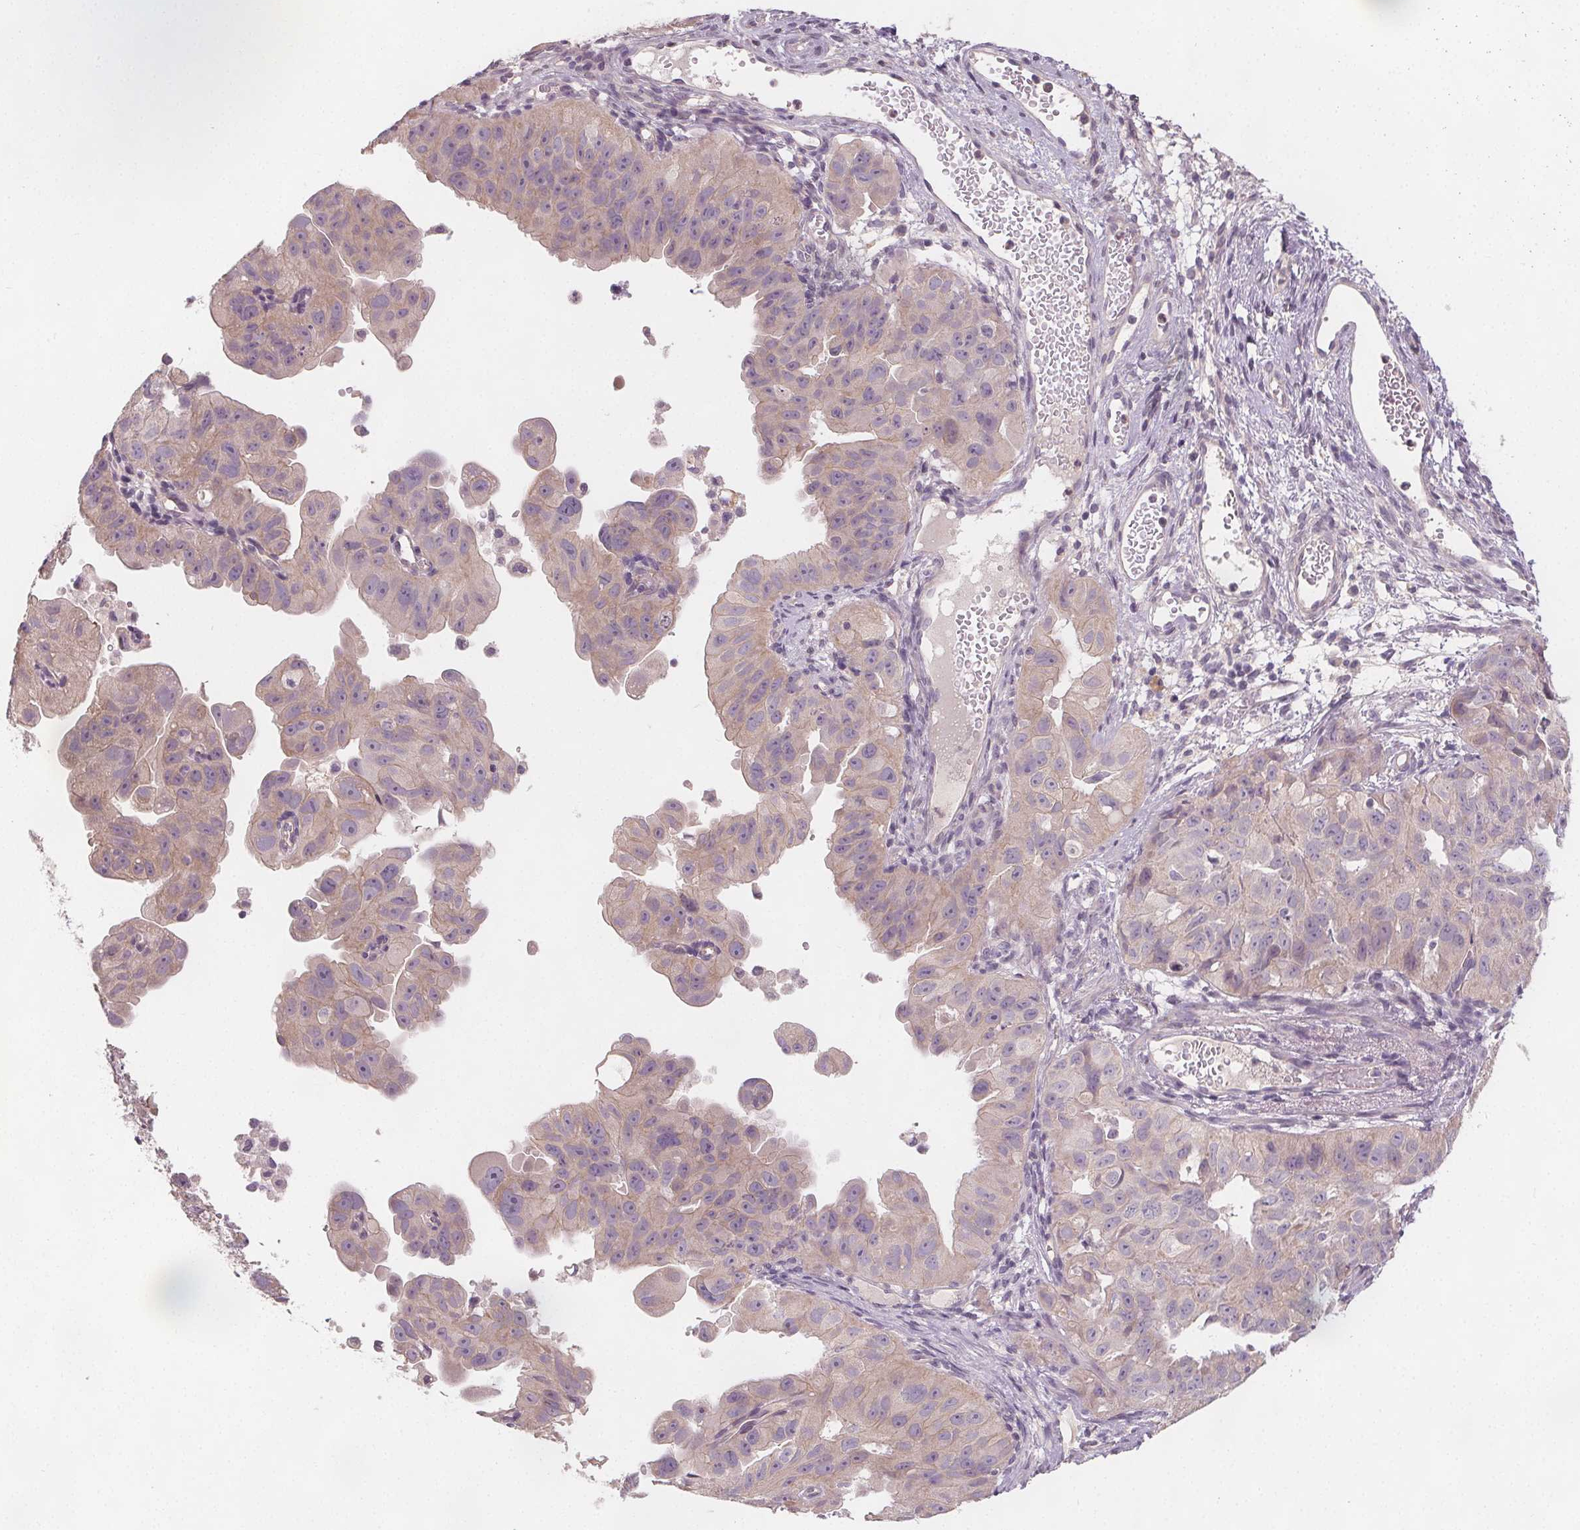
{"staining": {"intensity": "weak", "quantity": "<25%", "location": "cytoplasmic/membranous"}, "tissue": "ovarian cancer", "cell_type": "Tumor cells", "image_type": "cancer", "snomed": [{"axis": "morphology", "description": "Carcinoma, endometroid"}, {"axis": "topography", "description": "Ovary"}], "caption": "A photomicrograph of ovarian endometroid carcinoma stained for a protein reveals no brown staining in tumor cells. (DAB immunohistochemistry, high magnification).", "gene": "VNN1", "patient": {"sex": "female", "age": 85}}